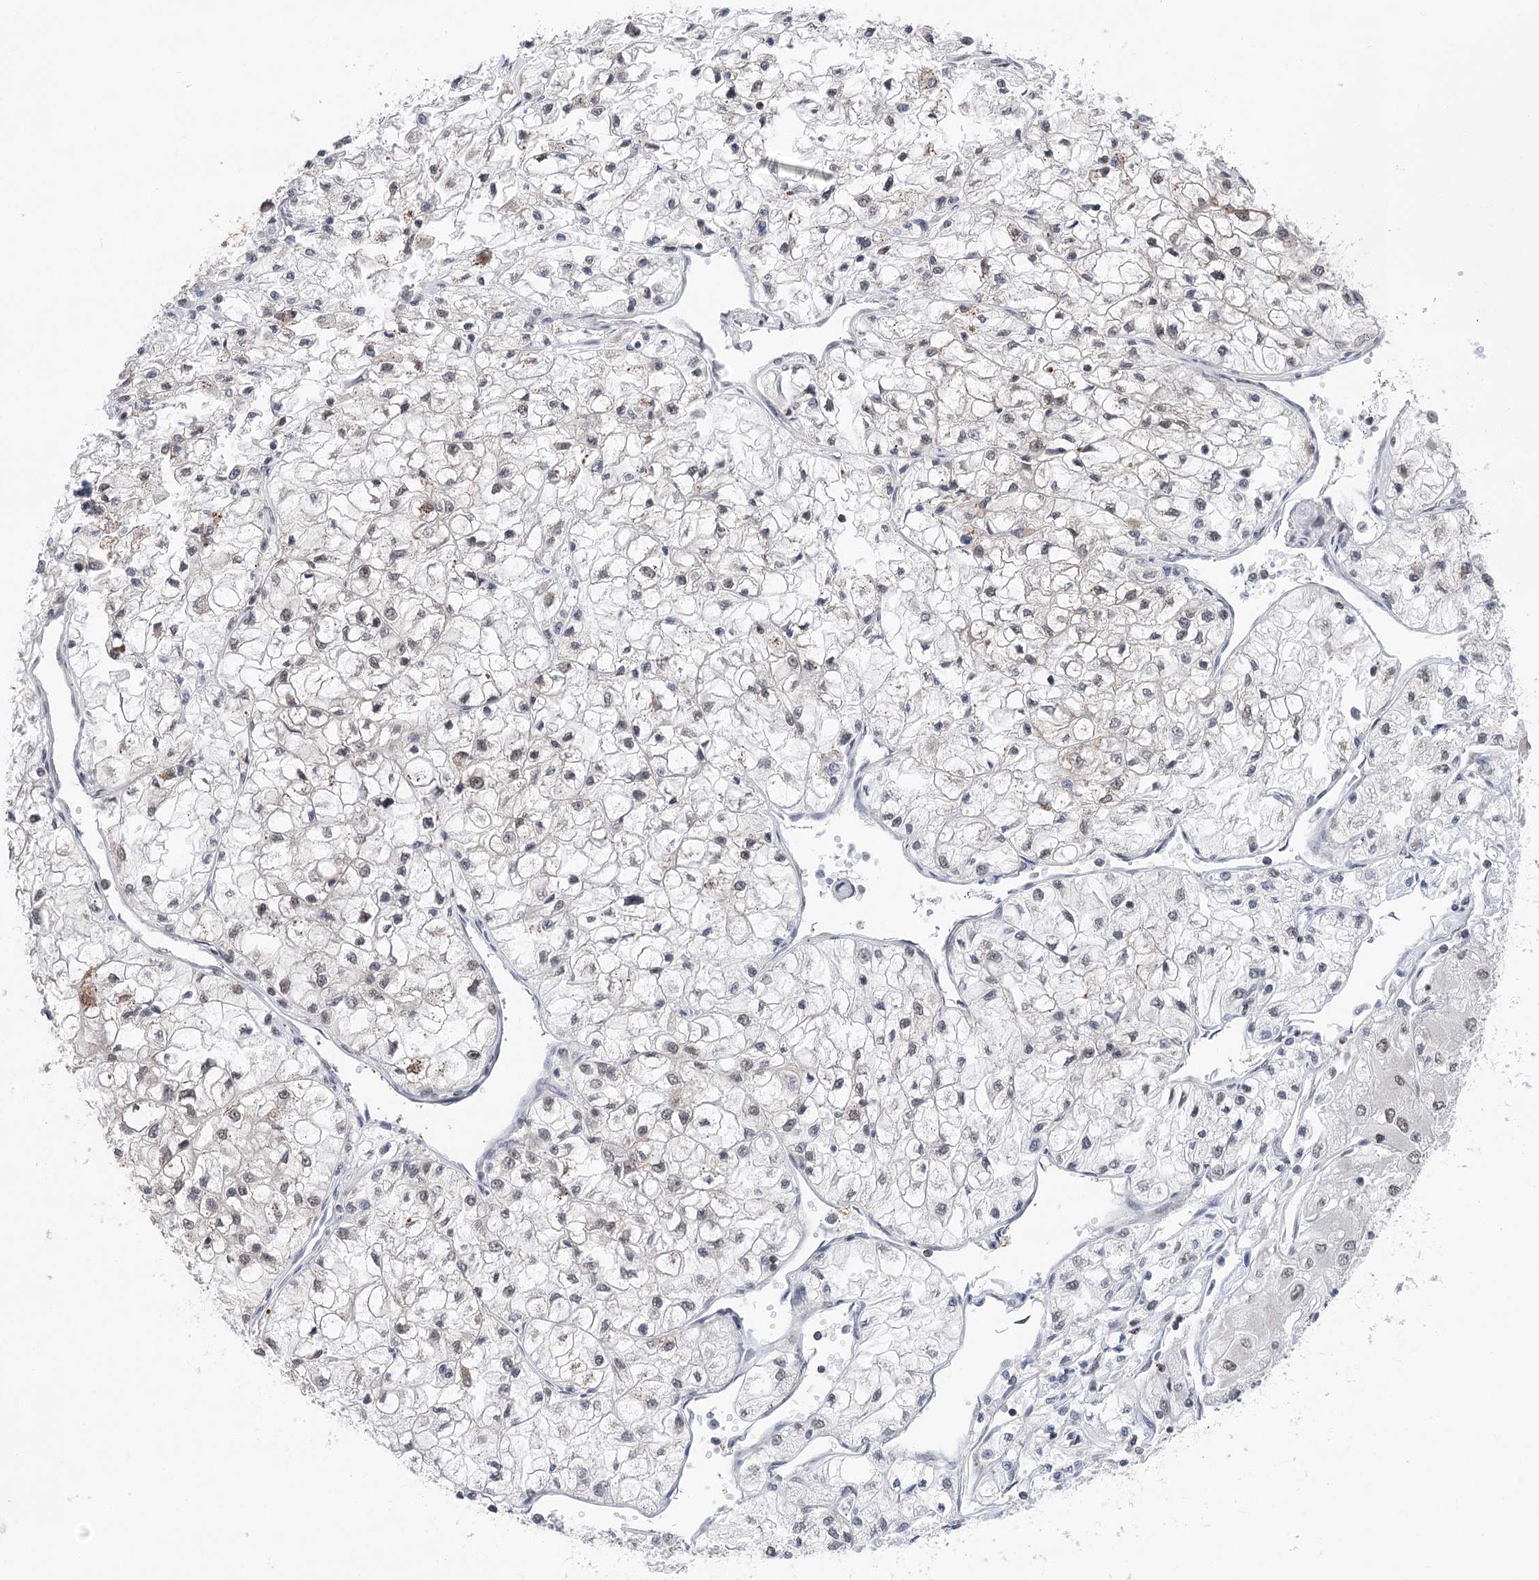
{"staining": {"intensity": "negative", "quantity": "none", "location": "none"}, "tissue": "renal cancer", "cell_type": "Tumor cells", "image_type": "cancer", "snomed": [{"axis": "morphology", "description": "Adenocarcinoma, NOS"}, {"axis": "topography", "description": "Kidney"}], "caption": "Renal cancer (adenocarcinoma) was stained to show a protein in brown. There is no significant staining in tumor cells.", "gene": "CCSER2", "patient": {"sex": "male", "age": 80}}